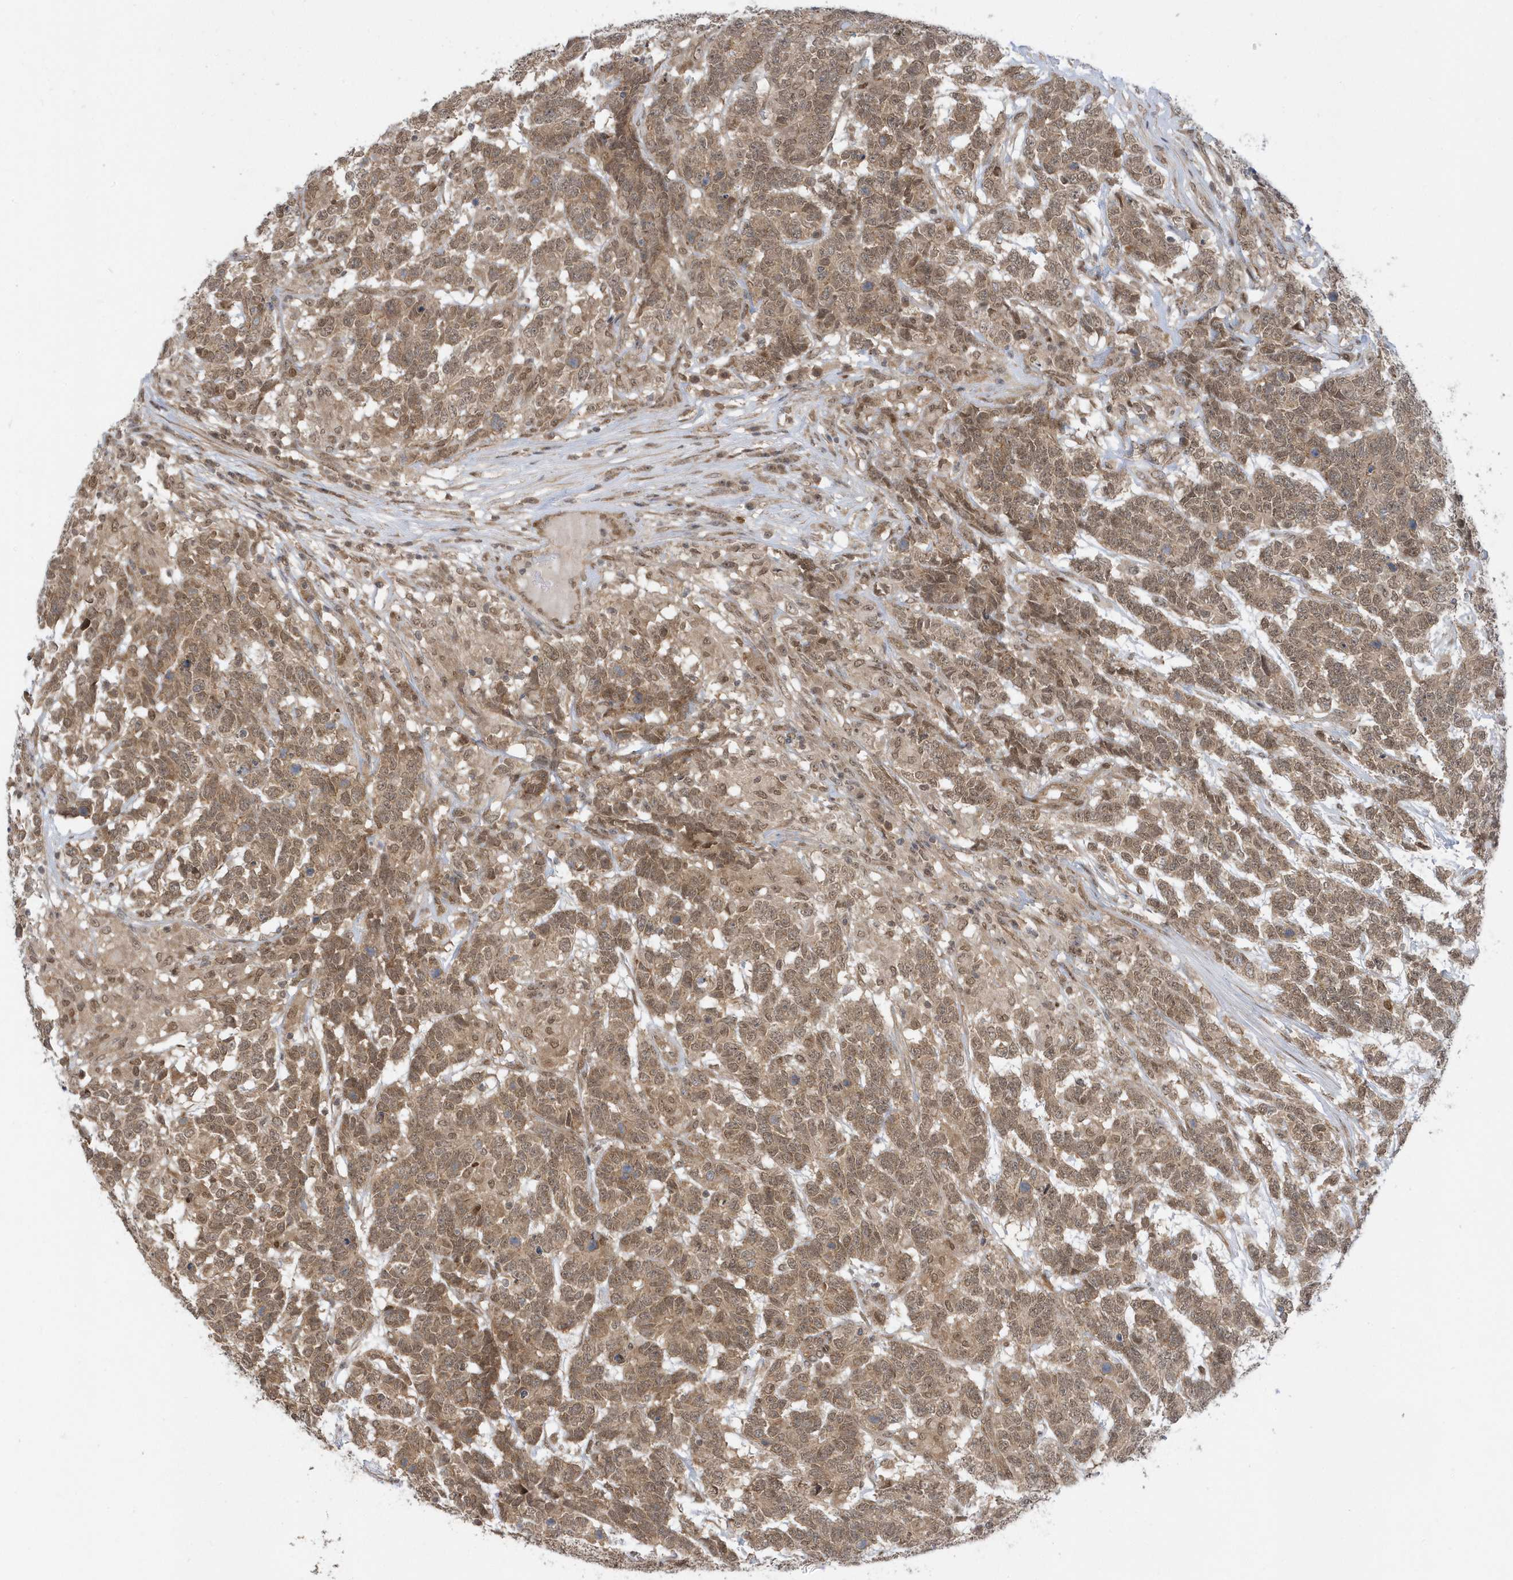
{"staining": {"intensity": "moderate", "quantity": ">75%", "location": "cytoplasmic/membranous,nuclear"}, "tissue": "testis cancer", "cell_type": "Tumor cells", "image_type": "cancer", "snomed": [{"axis": "morphology", "description": "Carcinoma, Embryonal, NOS"}, {"axis": "topography", "description": "Testis"}], "caption": "Immunohistochemical staining of human embryonal carcinoma (testis) demonstrates medium levels of moderate cytoplasmic/membranous and nuclear expression in approximately >75% of tumor cells.", "gene": "USP53", "patient": {"sex": "male", "age": 26}}